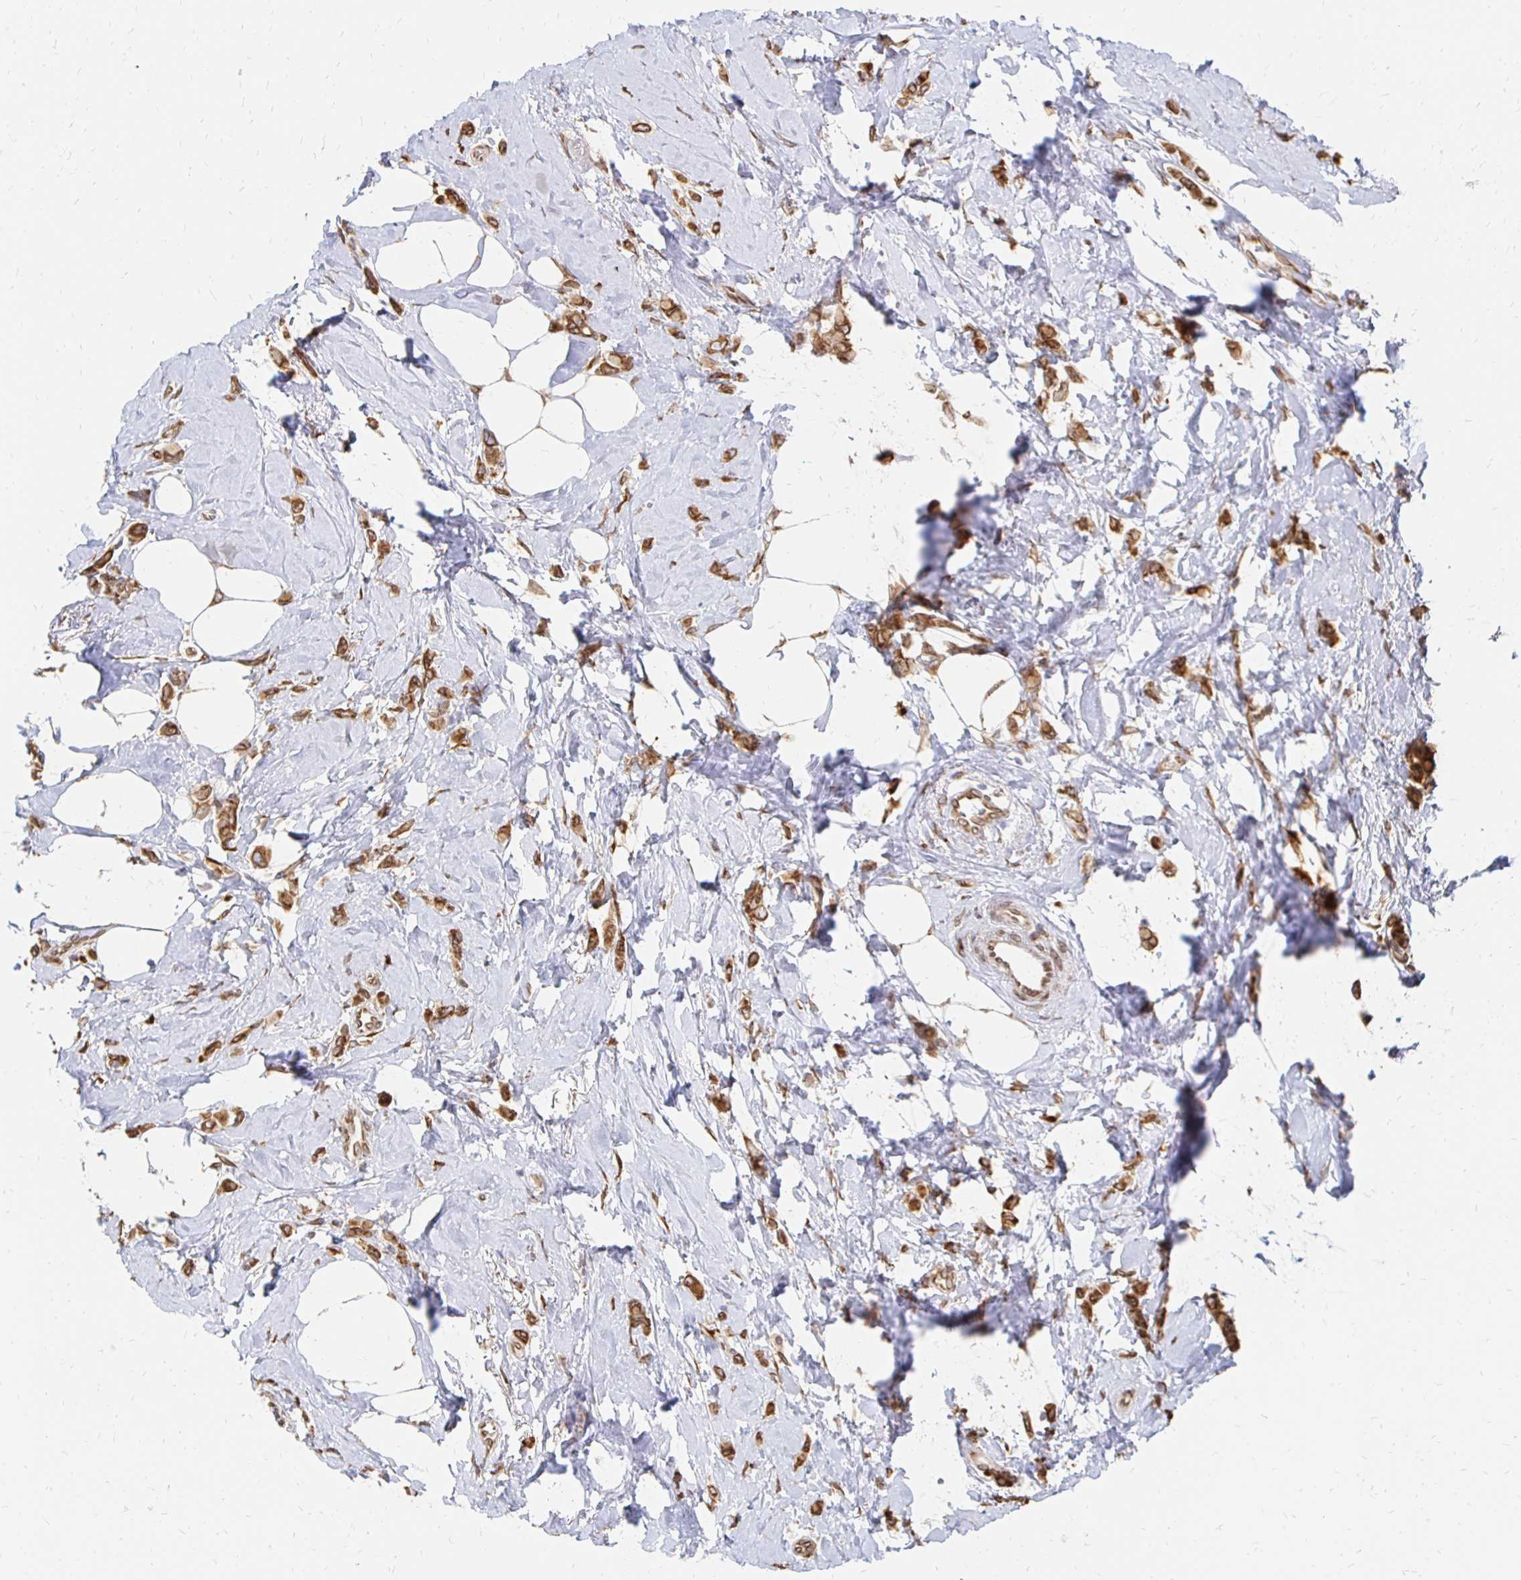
{"staining": {"intensity": "strong", "quantity": ">75%", "location": "cytoplasmic/membranous,nuclear"}, "tissue": "breast cancer", "cell_type": "Tumor cells", "image_type": "cancer", "snomed": [{"axis": "morphology", "description": "Lobular carcinoma"}, {"axis": "topography", "description": "Breast"}], "caption": "Breast cancer tissue reveals strong cytoplasmic/membranous and nuclear positivity in approximately >75% of tumor cells", "gene": "PELI3", "patient": {"sex": "female", "age": 66}}